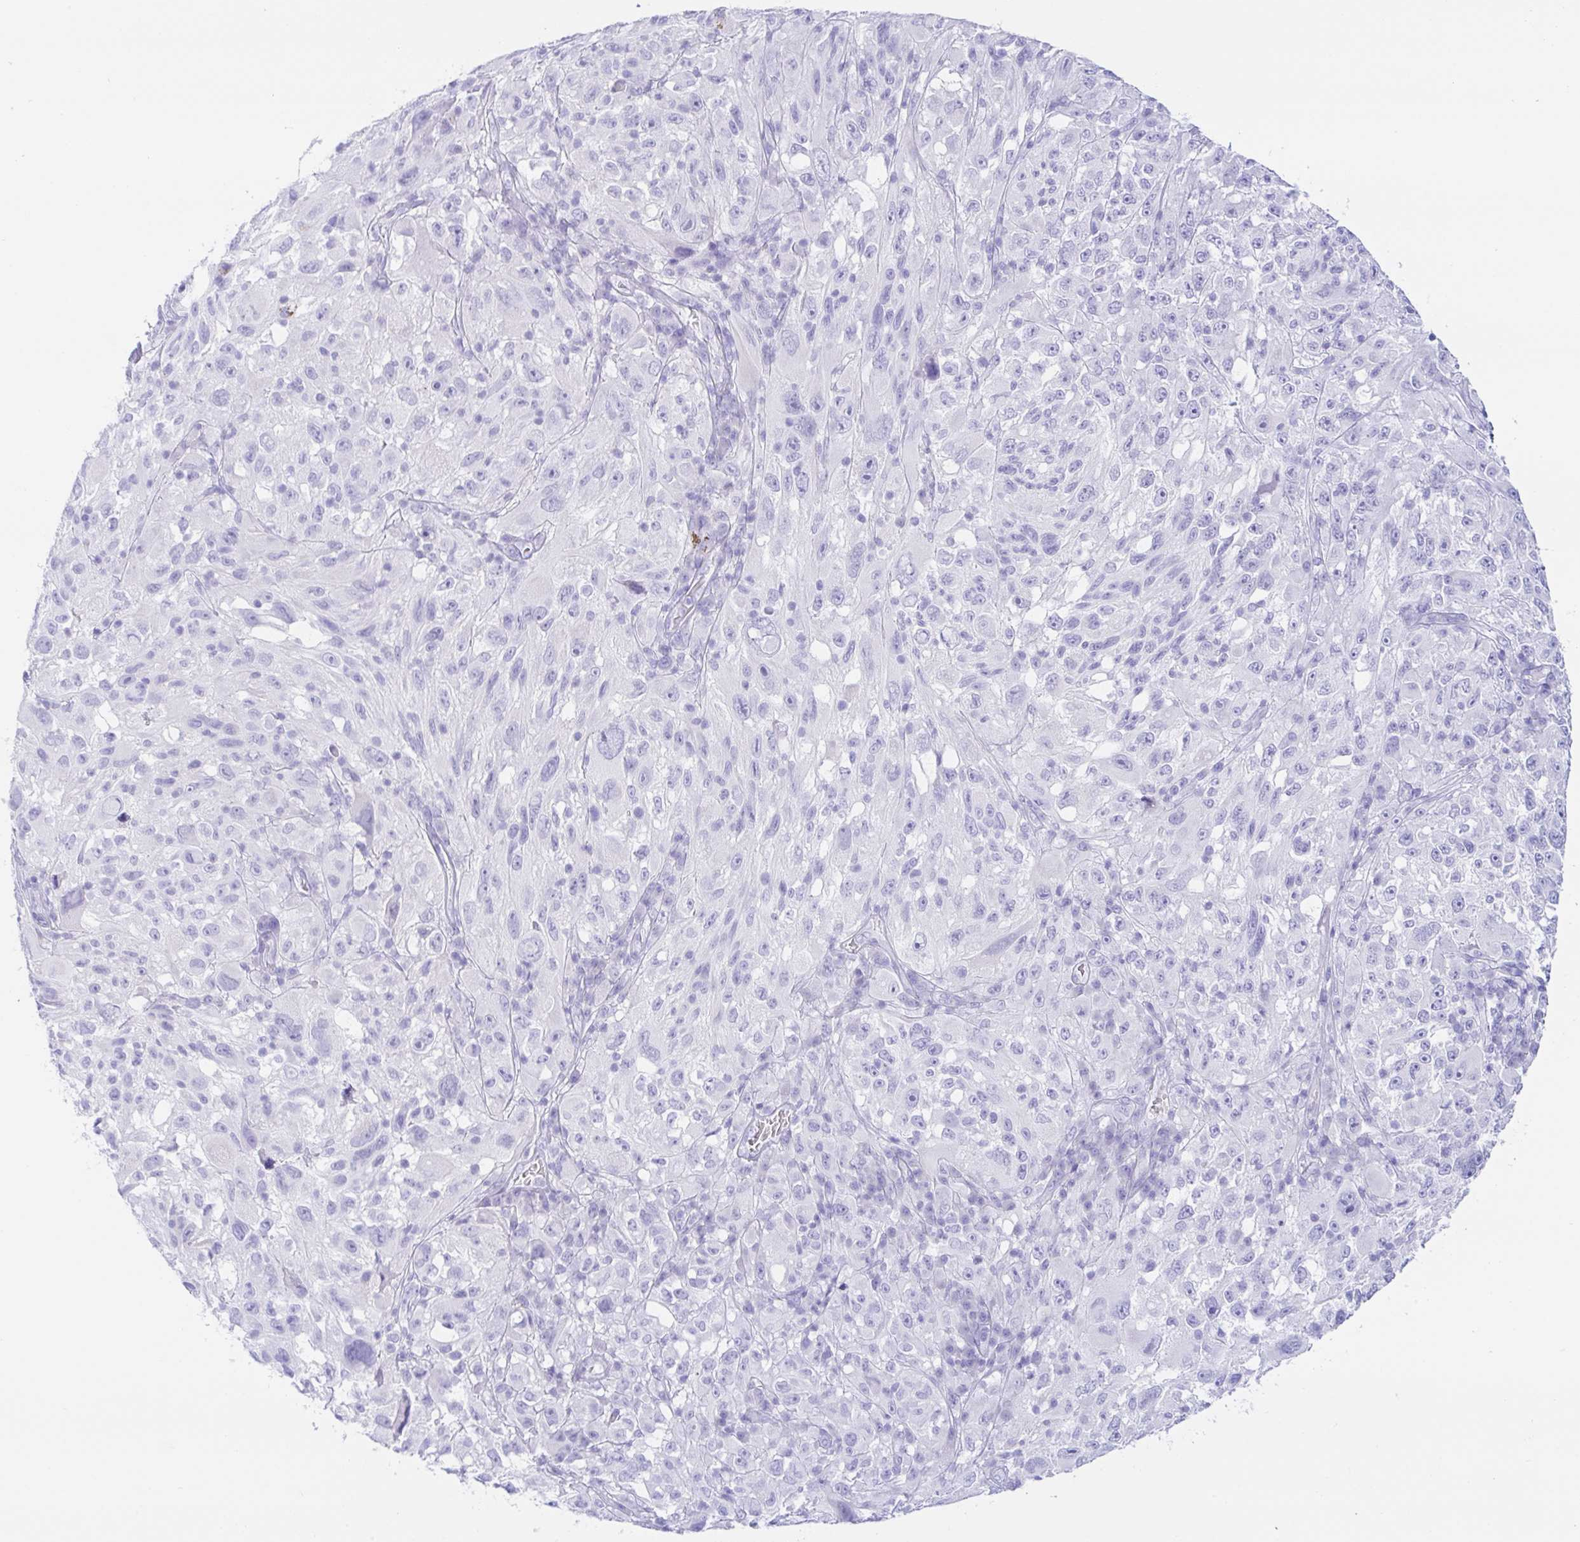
{"staining": {"intensity": "negative", "quantity": "none", "location": "none"}, "tissue": "melanoma", "cell_type": "Tumor cells", "image_type": "cancer", "snomed": [{"axis": "morphology", "description": "Malignant melanoma, NOS"}, {"axis": "topography", "description": "Skin"}], "caption": "Tumor cells are negative for brown protein staining in malignant melanoma.", "gene": "PAX8", "patient": {"sex": "female", "age": 71}}